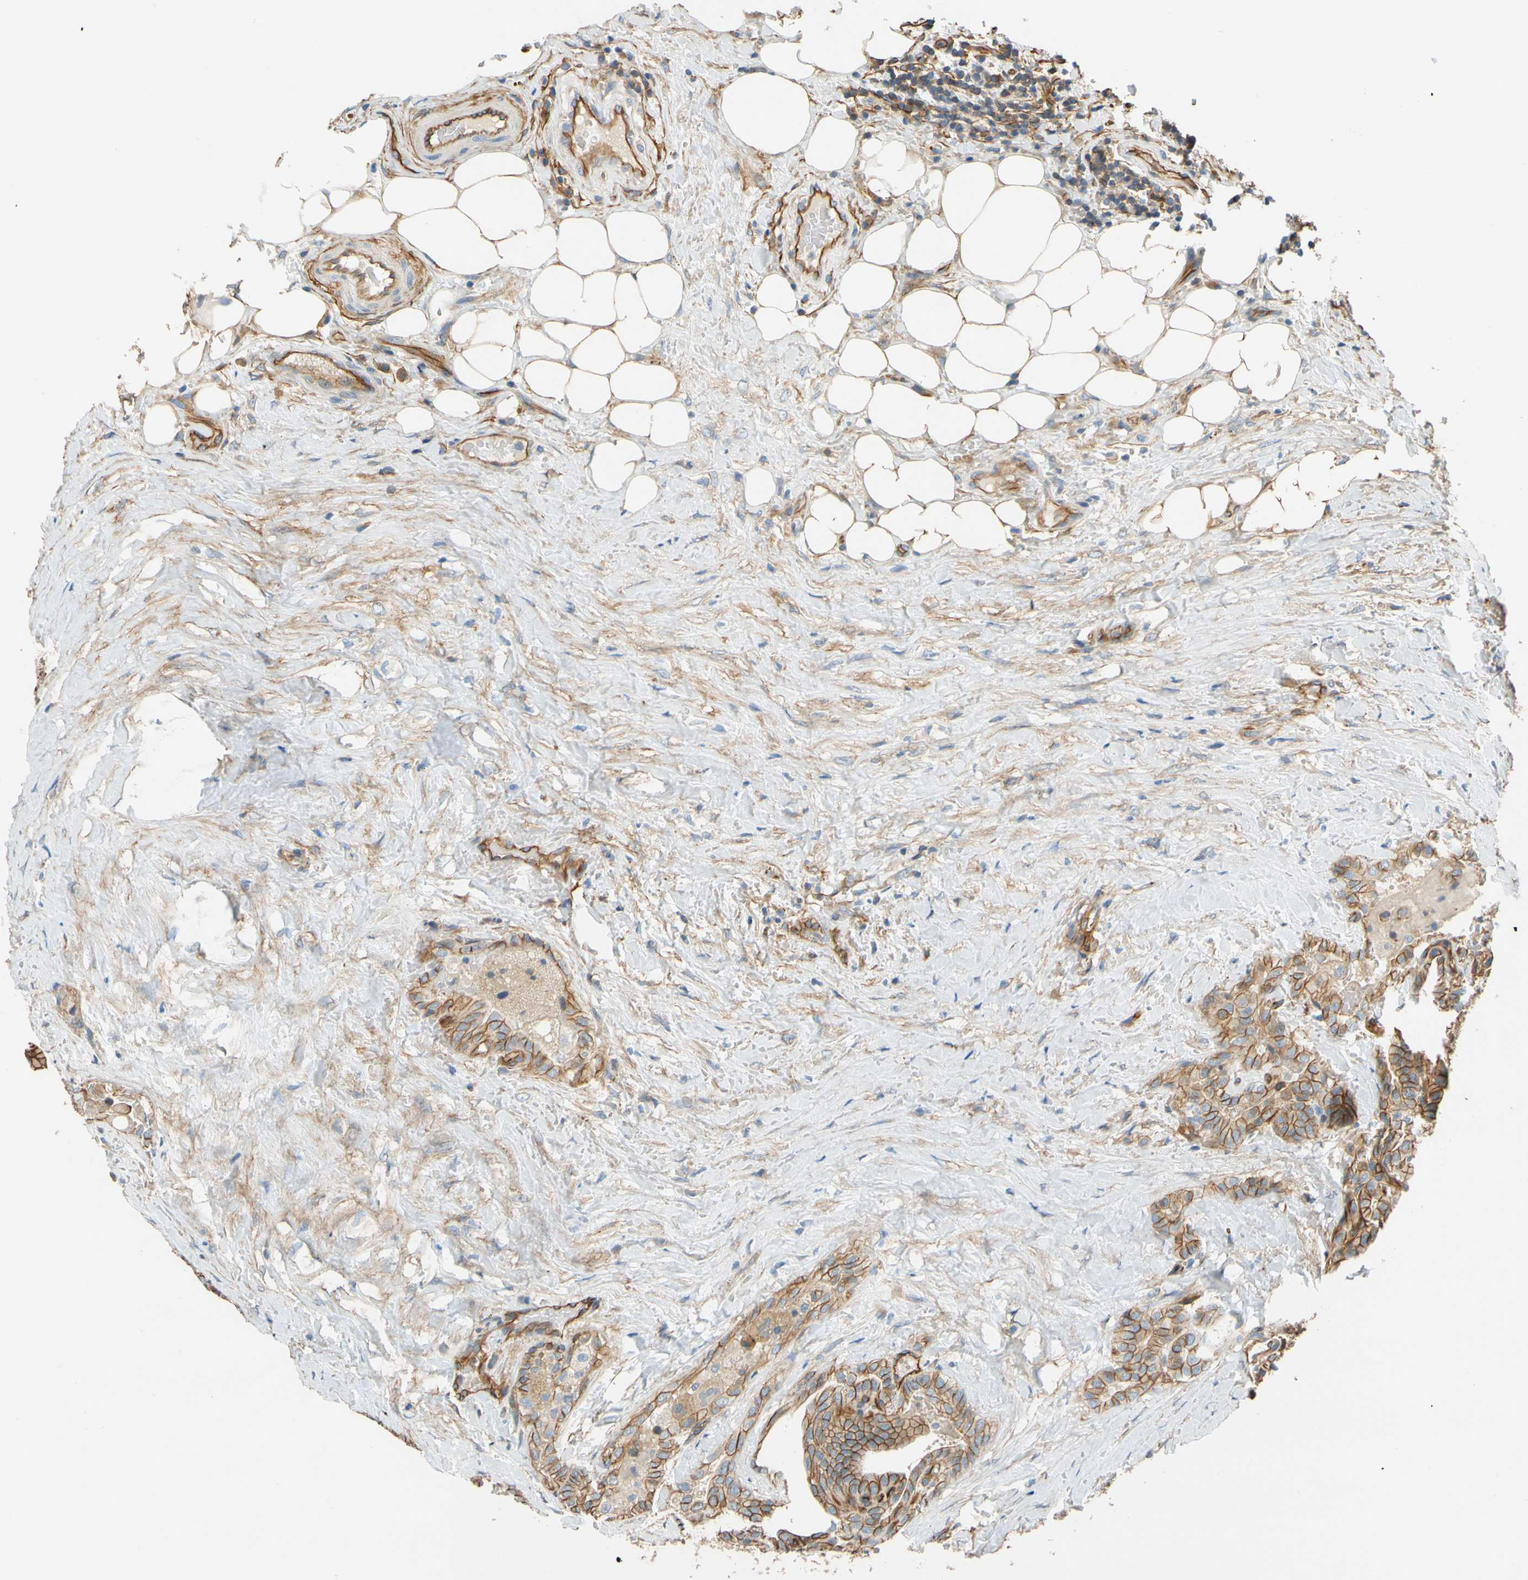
{"staining": {"intensity": "moderate", "quantity": ">75%", "location": "cytoplasmic/membranous"}, "tissue": "thyroid cancer", "cell_type": "Tumor cells", "image_type": "cancer", "snomed": [{"axis": "morphology", "description": "Papillary adenocarcinoma, NOS"}, {"axis": "topography", "description": "Thyroid gland"}], "caption": "Protein staining of thyroid cancer (papillary adenocarcinoma) tissue displays moderate cytoplasmic/membranous positivity in about >75% of tumor cells.", "gene": "SPTAN1", "patient": {"sex": "male", "age": 77}}